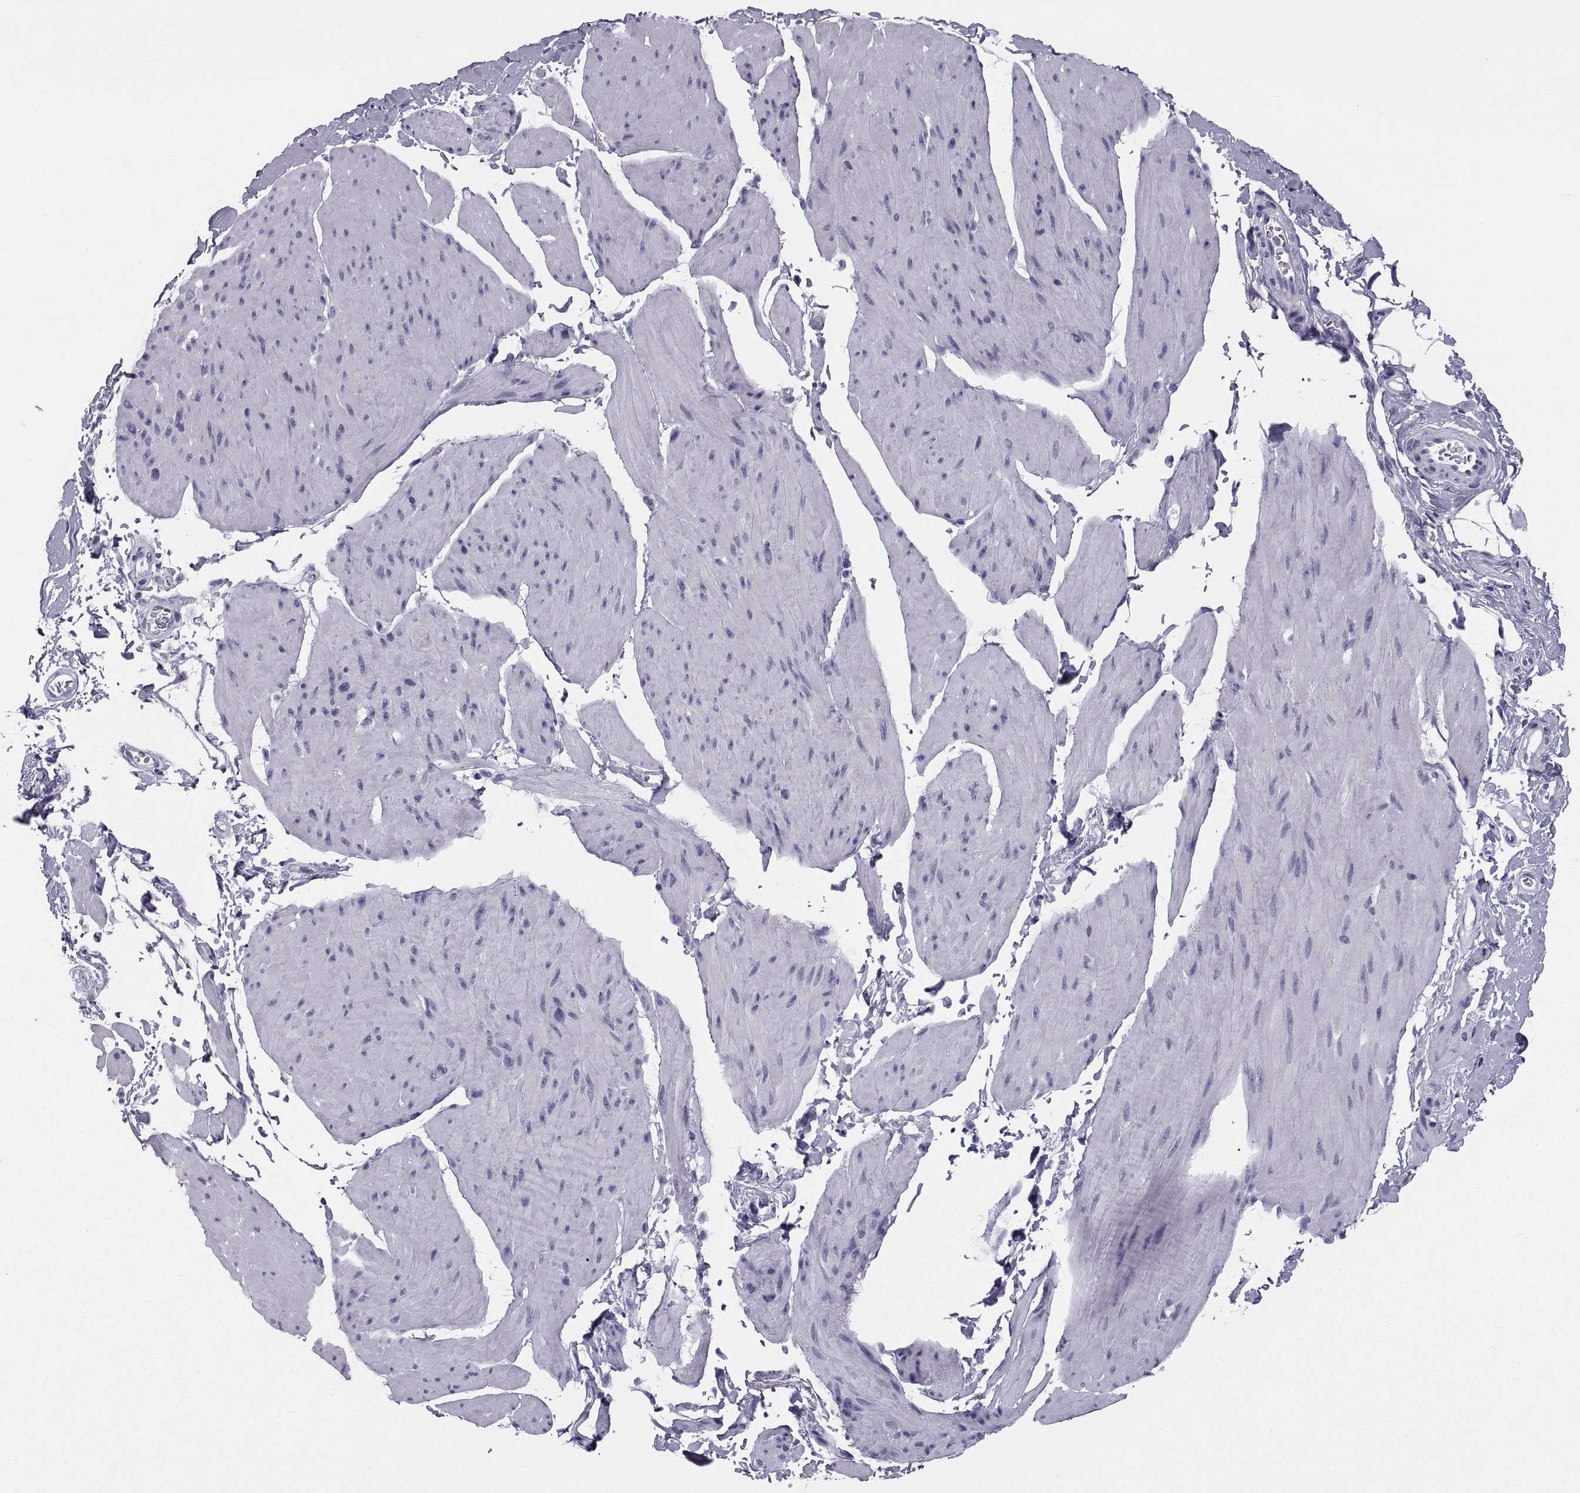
{"staining": {"intensity": "negative", "quantity": "none", "location": "none"}, "tissue": "smooth muscle", "cell_type": "Smooth muscle cells", "image_type": "normal", "snomed": [{"axis": "morphology", "description": "Normal tissue, NOS"}, {"axis": "topography", "description": "Adipose tissue"}, {"axis": "topography", "description": "Smooth muscle"}, {"axis": "topography", "description": "Peripheral nerve tissue"}], "caption": "Normal smooth muscle was stained to show a protein in brown. There is no significant expression in smooth muscle cells. Brightfield microscopy of IHC stained with DAB (brown) and hematoxylin (blue), captured at high magnification.", "gene": "DEFB129", "patient": {"sex": "male", "age": 83}}